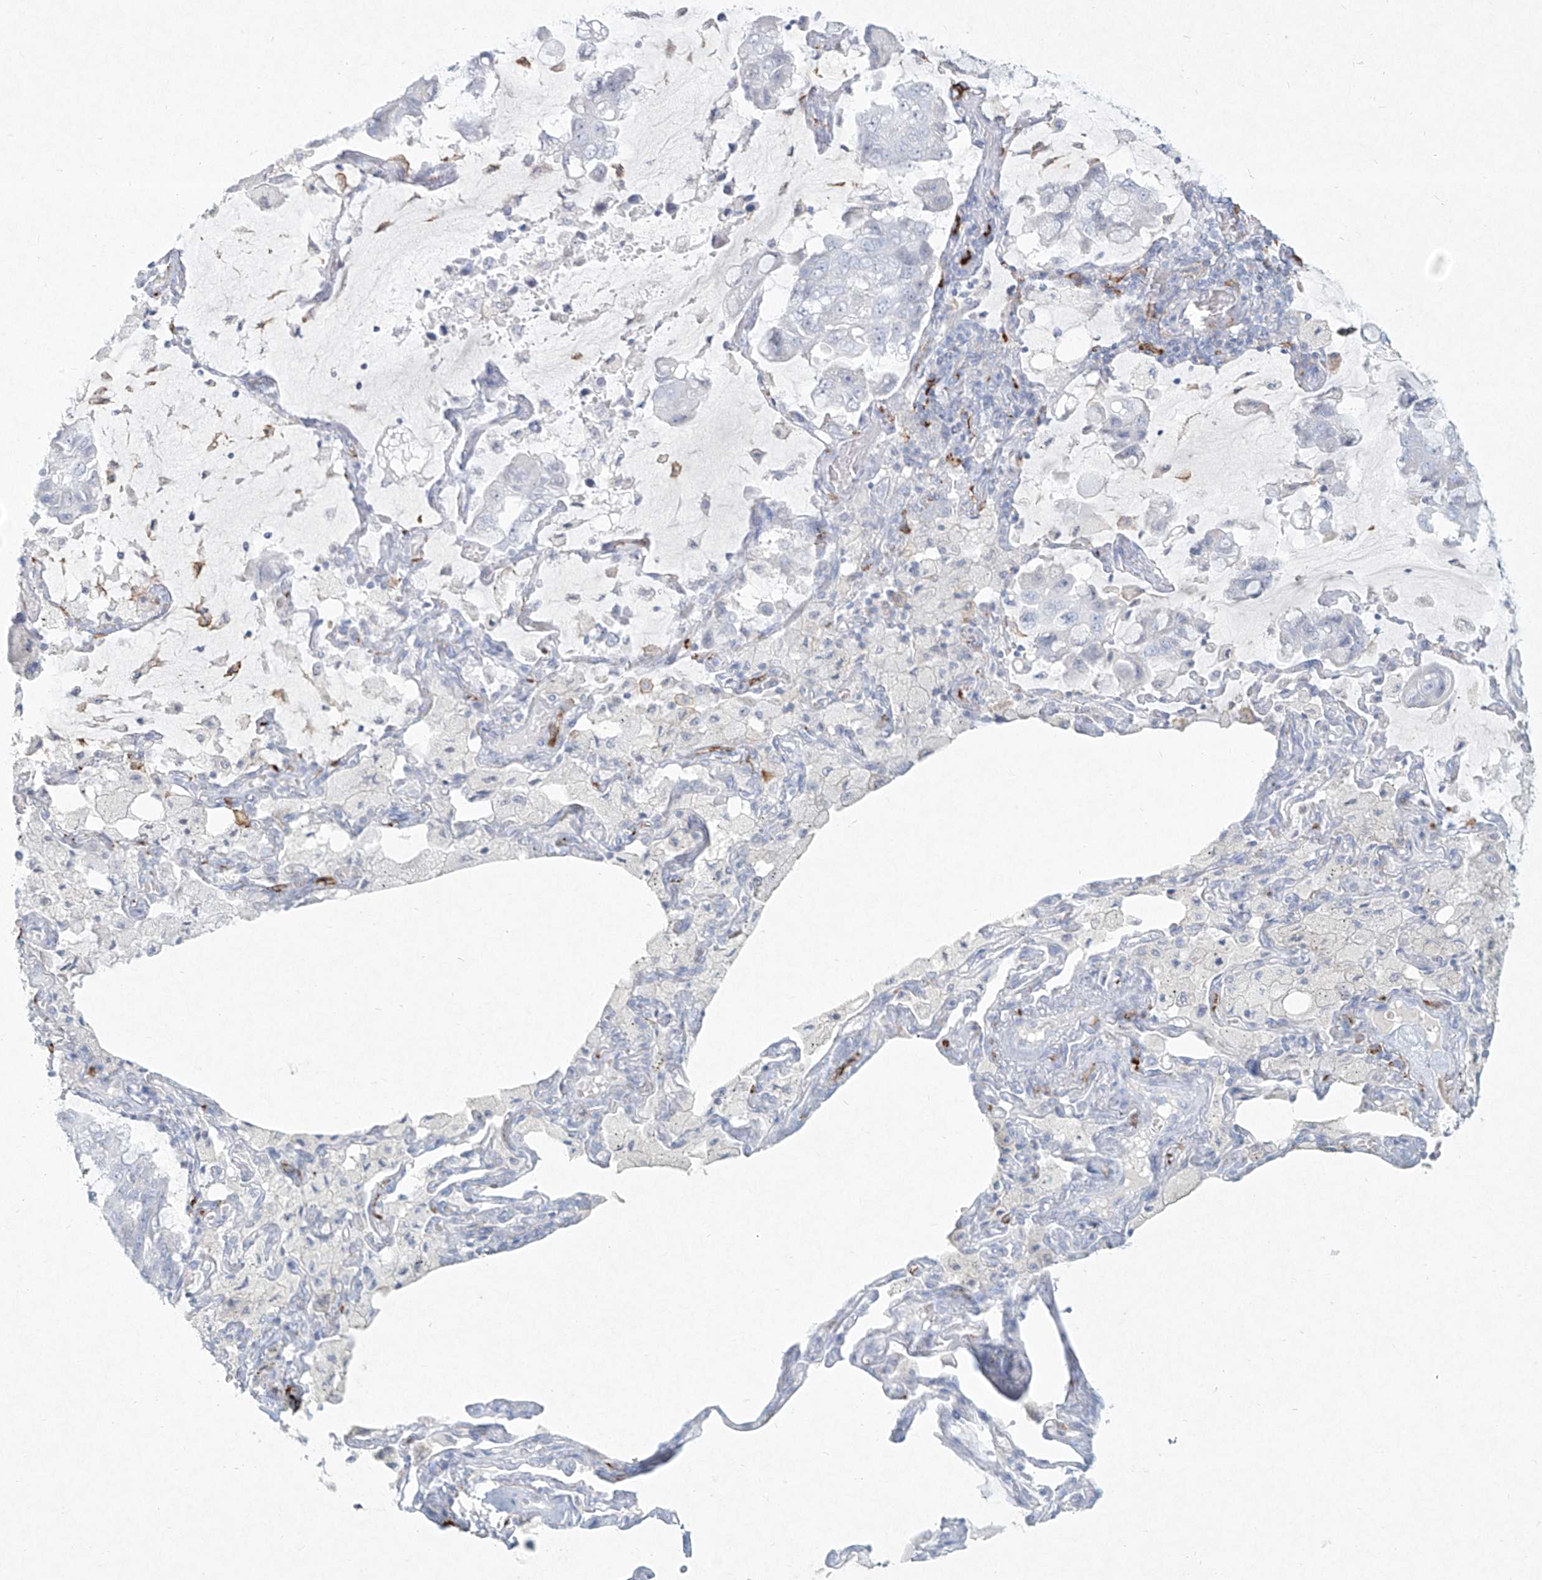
{"staining": {"intensity": "negative", "quantity": "none", "location": "none"}, "tissue": "lung cancer", "cell_type": "Tumor cells", "image_type": "cancer", "snomed": [{"axis": "morphology", "description": "Adenocarcinoma, NOS"}, {"axis": "topography", "description": "Lung"}], "caption": "Protein analysis of lung cancer (adenocarcinoma) shows no significant positivity in tumor cells.", "gene": "CD209", "patient": {"sex": "male", "age": 64}}